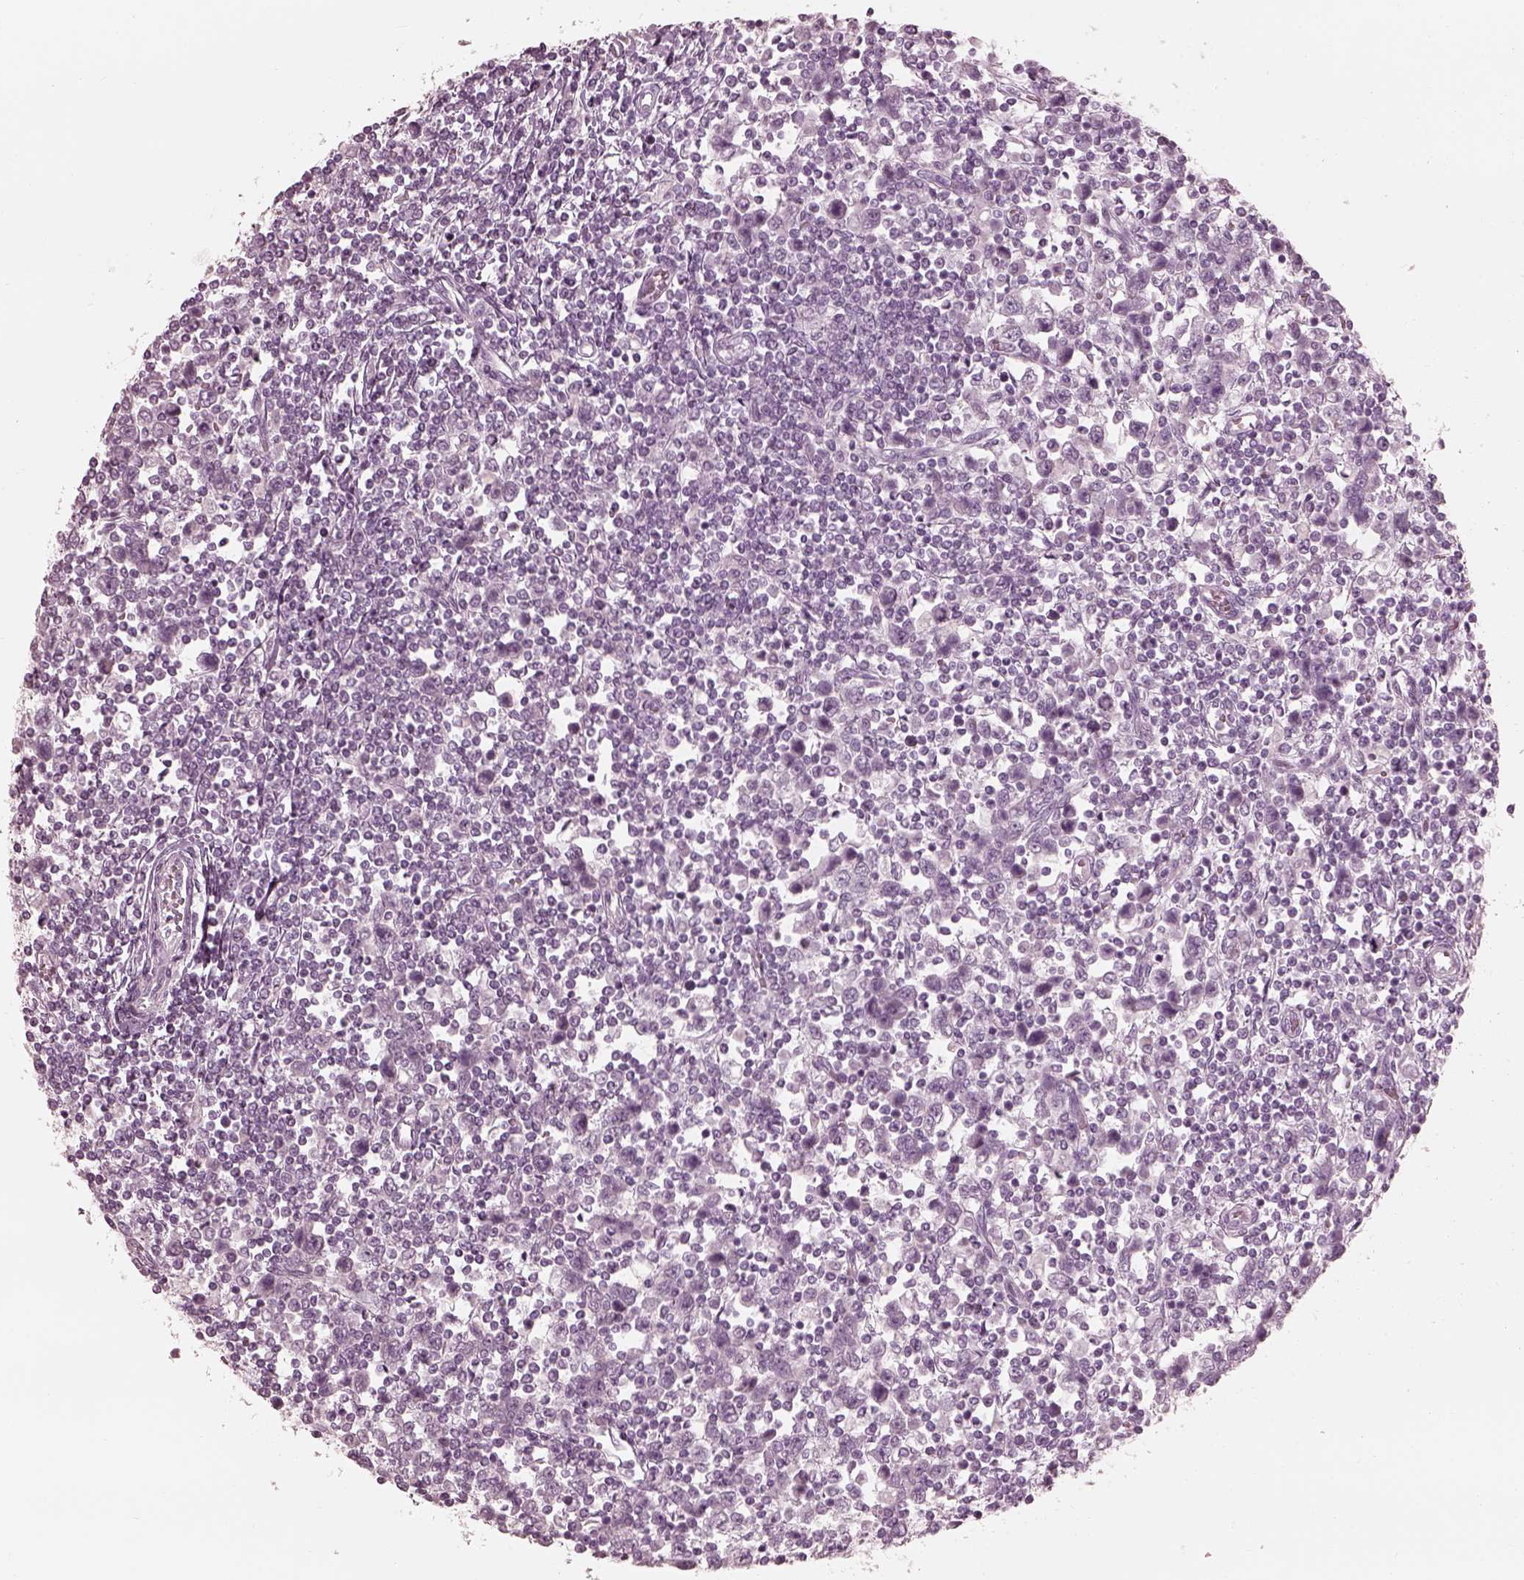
{"staining": {"intensity": "negative", "quantity": "none", "location": "none"}, "tissue": "testis cancer", "cell_type": "Tumor cells", "image_type": "cancer", "snomed": [{"axis": "morphology", "description": "Normal tissue, NOS"}, {"axis": "morphology", "description": "Seminoma, NOS"}, {"axis": "topography", "description": "Testis"}, {"axis": "topography", "description": "Epididymis"}], "caption": "This is an IHC histopathology image of human testis seminoma. There is no expression in tumor cells.", "gene": "SAXO2", "patient": {"sex": "male", "age": 34}}